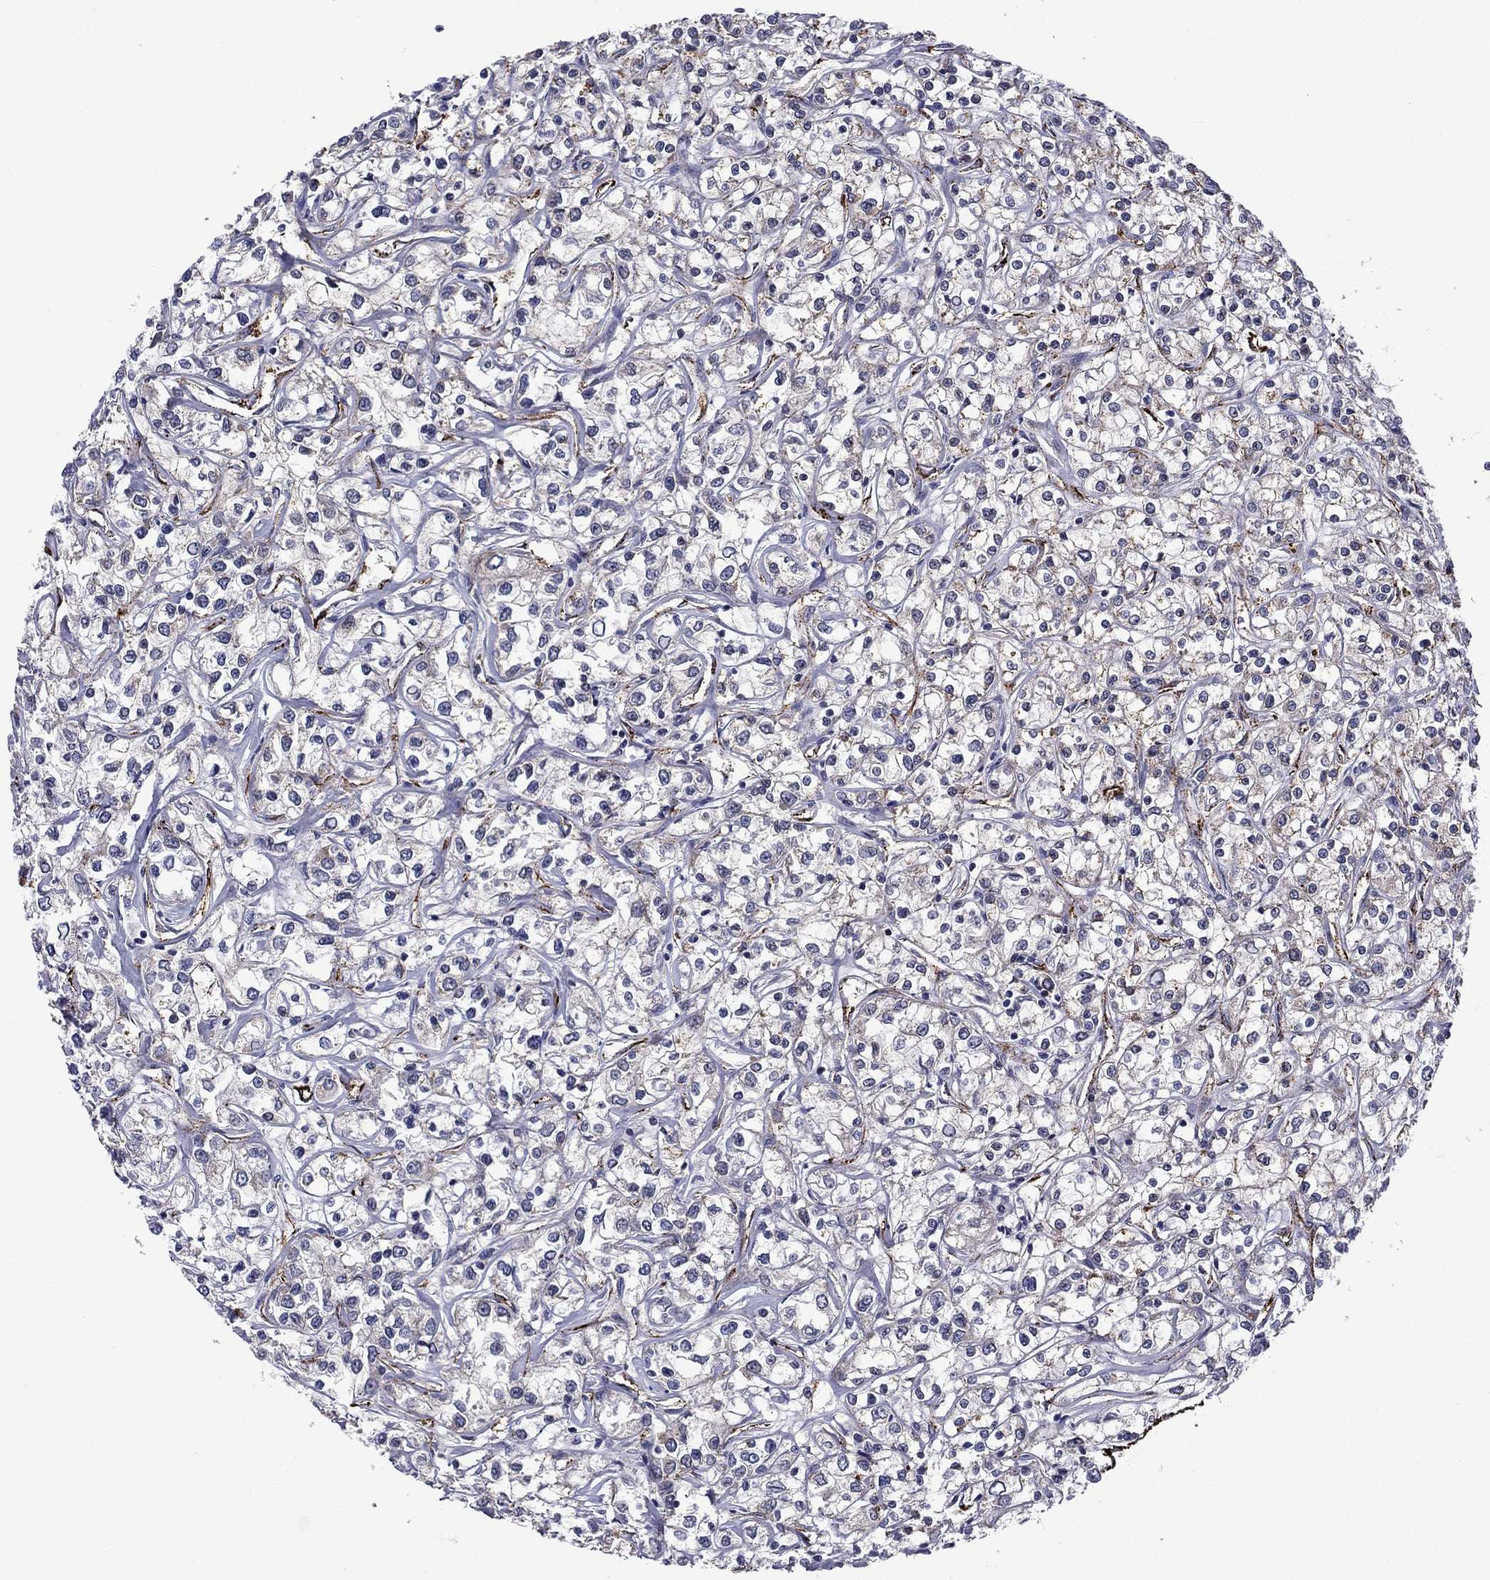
{"staining": {"intensity": "negative", "quantity": "none", "location": "none"}, "tissue": "renal cancer", "cell_type": "Tumor cells", "image_type": "cancer", "snomed": [{"axis": "morphology", "description": "Adenocarcinoma, NOS"}, {"axis": "topography", "description": "Kidney"}], "caption": "Immunohistochemistry micrograph of neoplastic tissue: human adenocarcinoma (renal) stained with DAB displays no significant protein positivity in tumor cells.", "gene": "SLITRK1", "patient": {"sex": "female", "age": 59}}